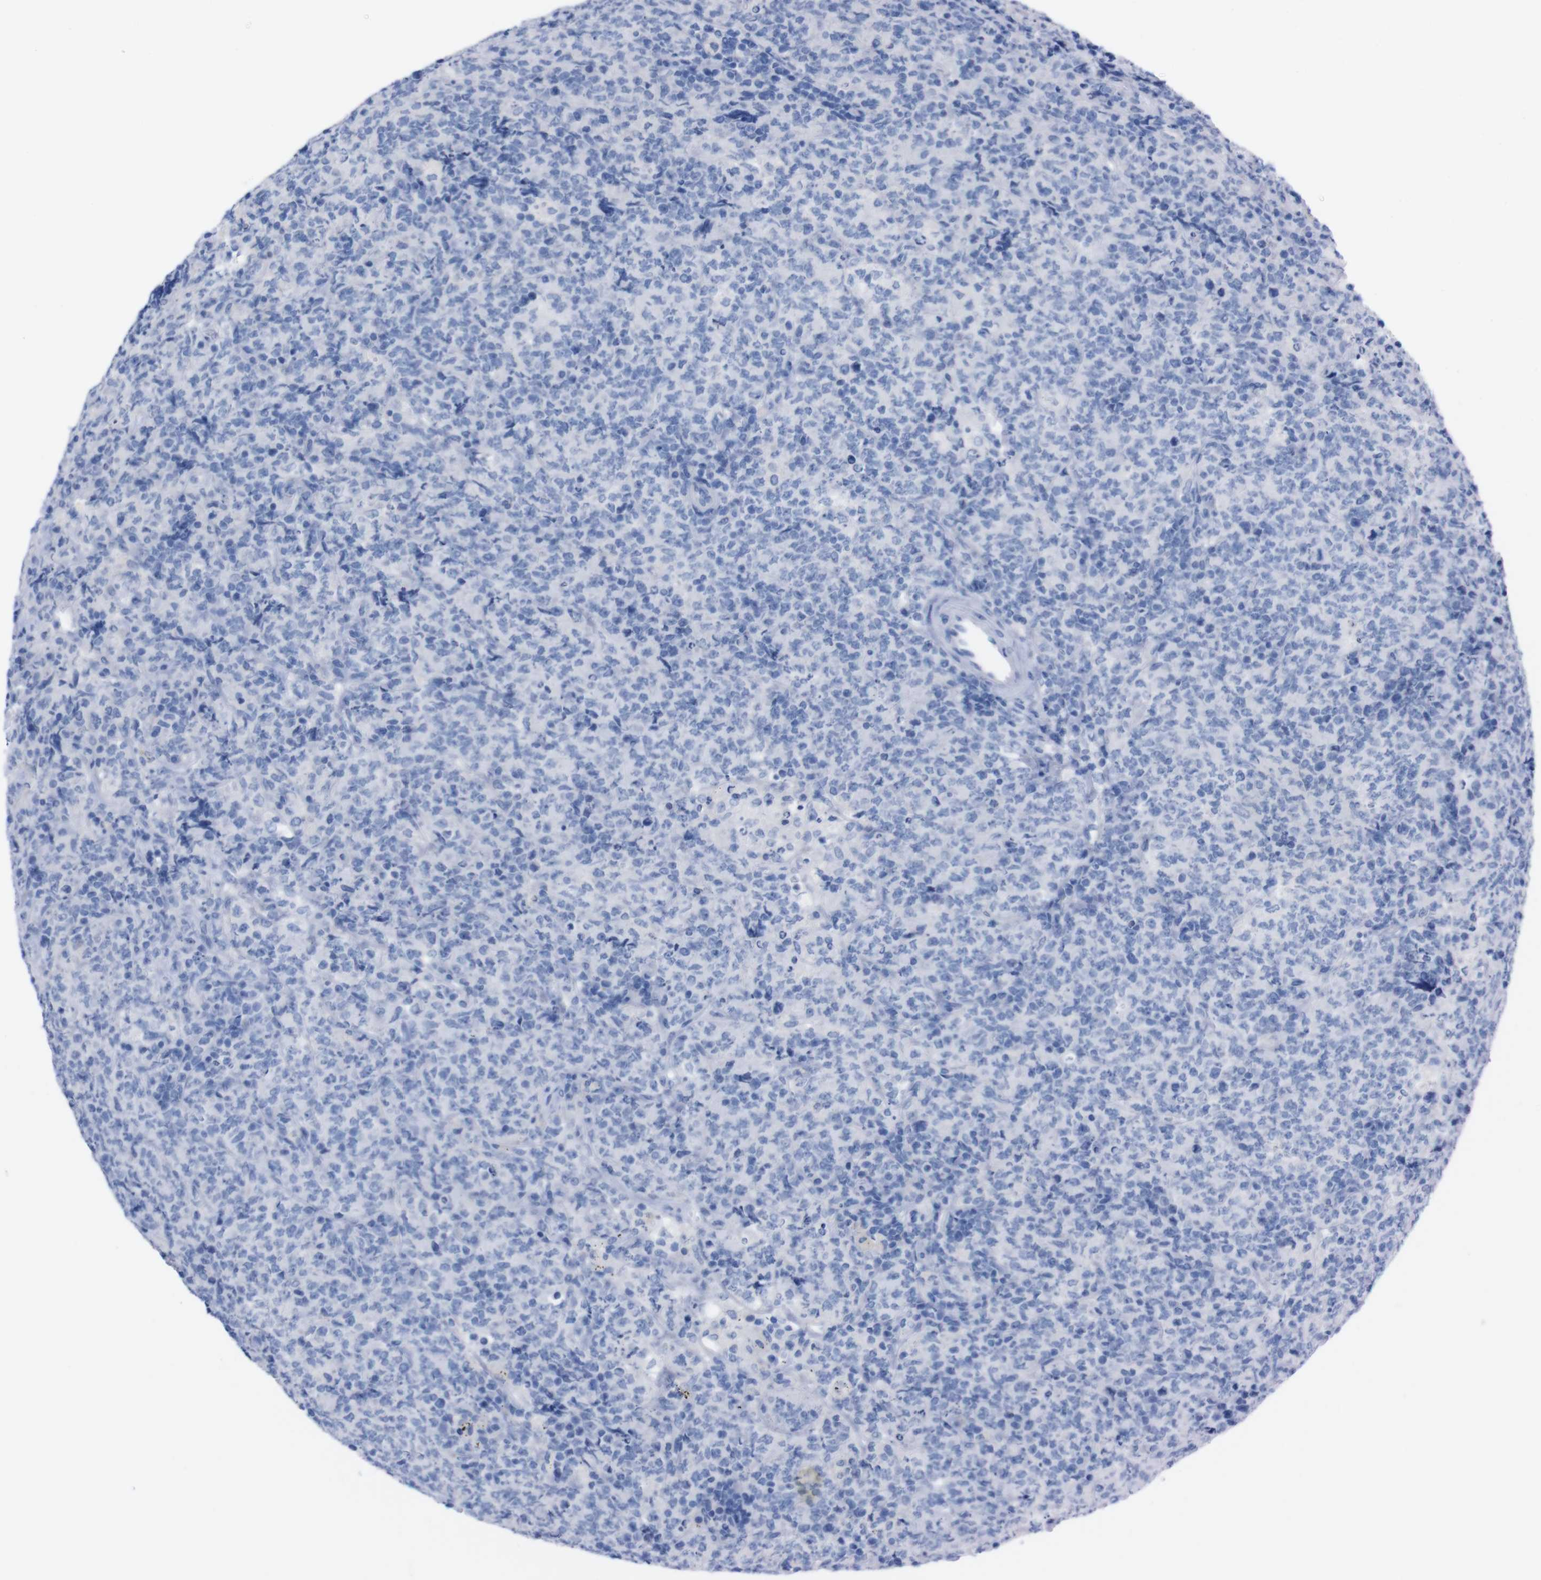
{"staining": {"intensity": "negative", "quantity": "none", "location": "none"}, "tissue": "lymphoma", "cell_type": "Tumor cells", "image_type": "cancer", "snomed": [{"axis": "morphology", "description": "Malignant lymphoma, non-Hodgkin's type, High grade"}, {"axis": "topography", "description": "Tonsil"}], "caption": "High-grade malignant lymphoma, non-Hodgkin's type stained for a protein using immunohistochemistry (IHC) shows no positivity tumor cells.", "gene": "TMEM243", "patient": {"sex": "female", "age": 36}}